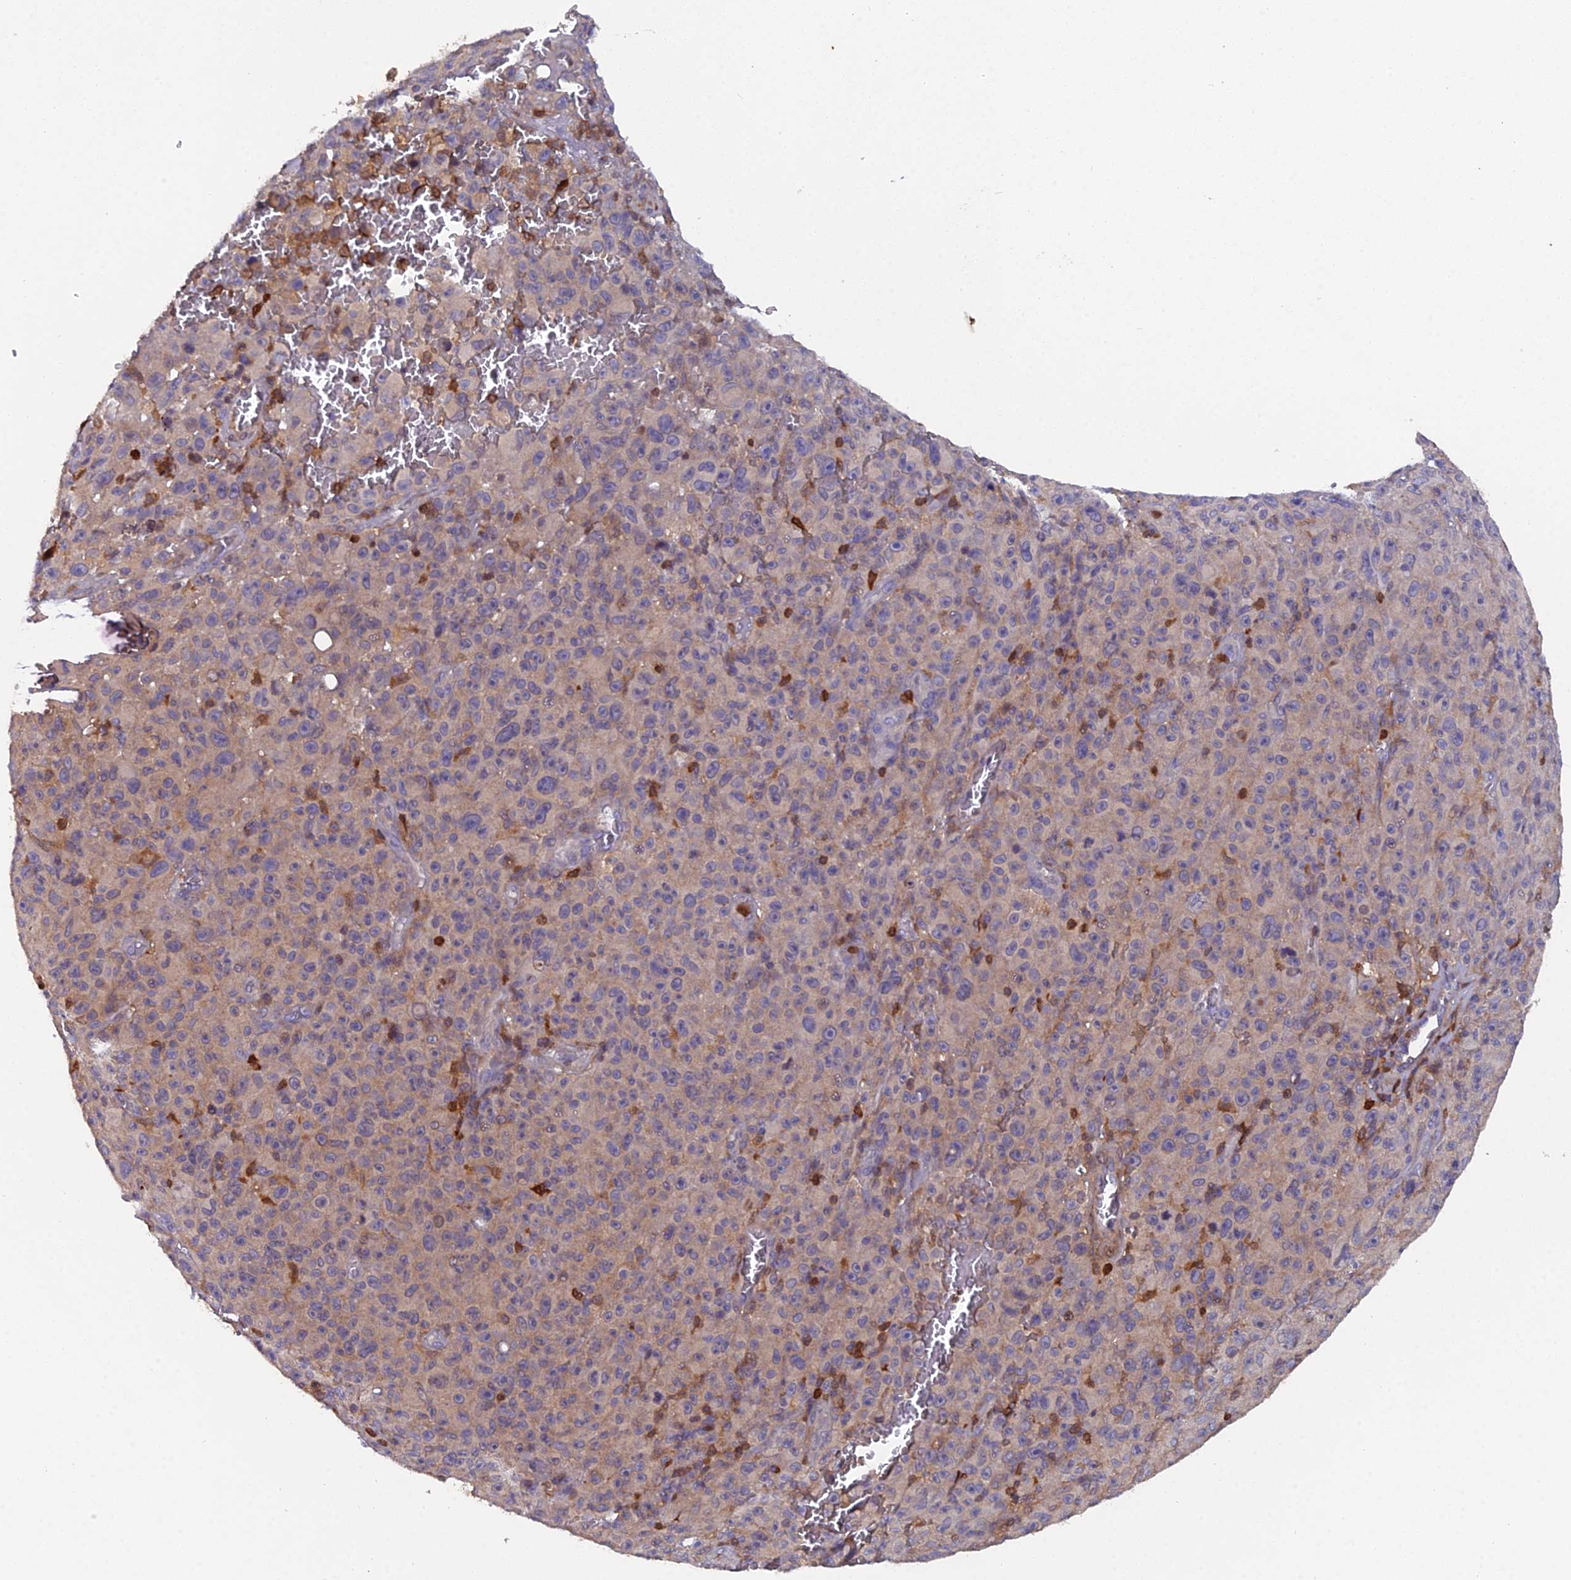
{"staining": {"intensity": "weak", "quantity": "<25%", "location": "cytoplasmic/membranous"}, "tissue": "melanoma", "cell_type": "Tumor cells", "image_type": "cancer", "snomed": [{"axis": "morphology", "description": "Malignant melanoma, NOS"}, {"axis": "topography", "description": "Skin"}], "caption": "DAB immunohistochemical staining of melanoma displays no significant staining in tumor cells. (DAB (3,3'-diaminobenzidine) immunohistochemistry visualized using brightfield microscopy, high magnification).", "gene": "GALK2", "patient": {"sex": "female", "age": 82}}